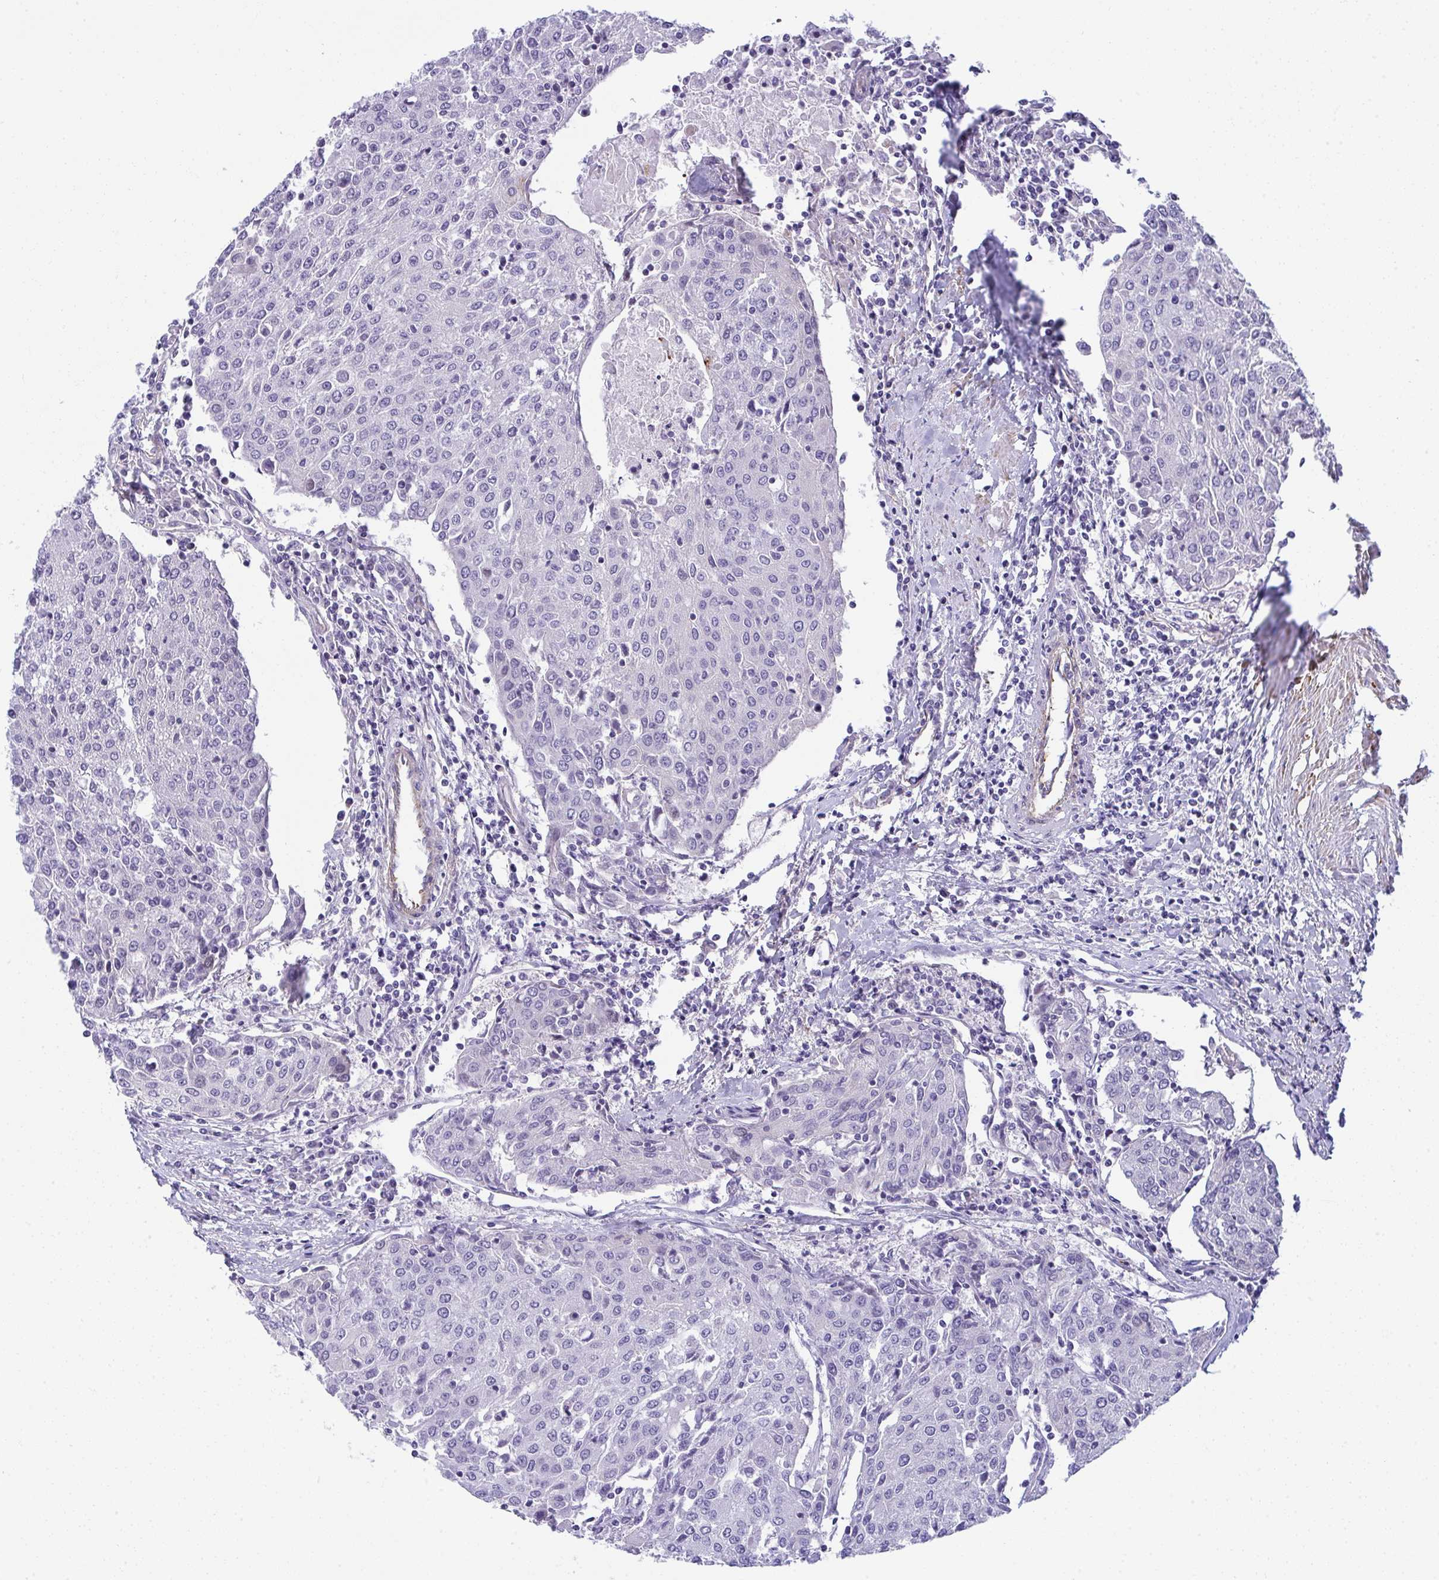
{"staining": {"intensity": "negative", "quantity": "none", "location": "none"}, "tissue": "urothelial cancer", "cell_type": "Tumor cells", "image_type": "cancer", "snomed": [{"axis": "morphology", "description": "Urothelial carcinoma, High grade"}, {"axis": "topography", "description": "Urinary bladder"}], "caption": "A high-resolution image shows immunohistochemistry (IHC) staining of urothelial cancer, which demonstrates no significant staining in tumor cells.", "gene": "MYL12A", "patient": {"sex": "female", "age": 85}}